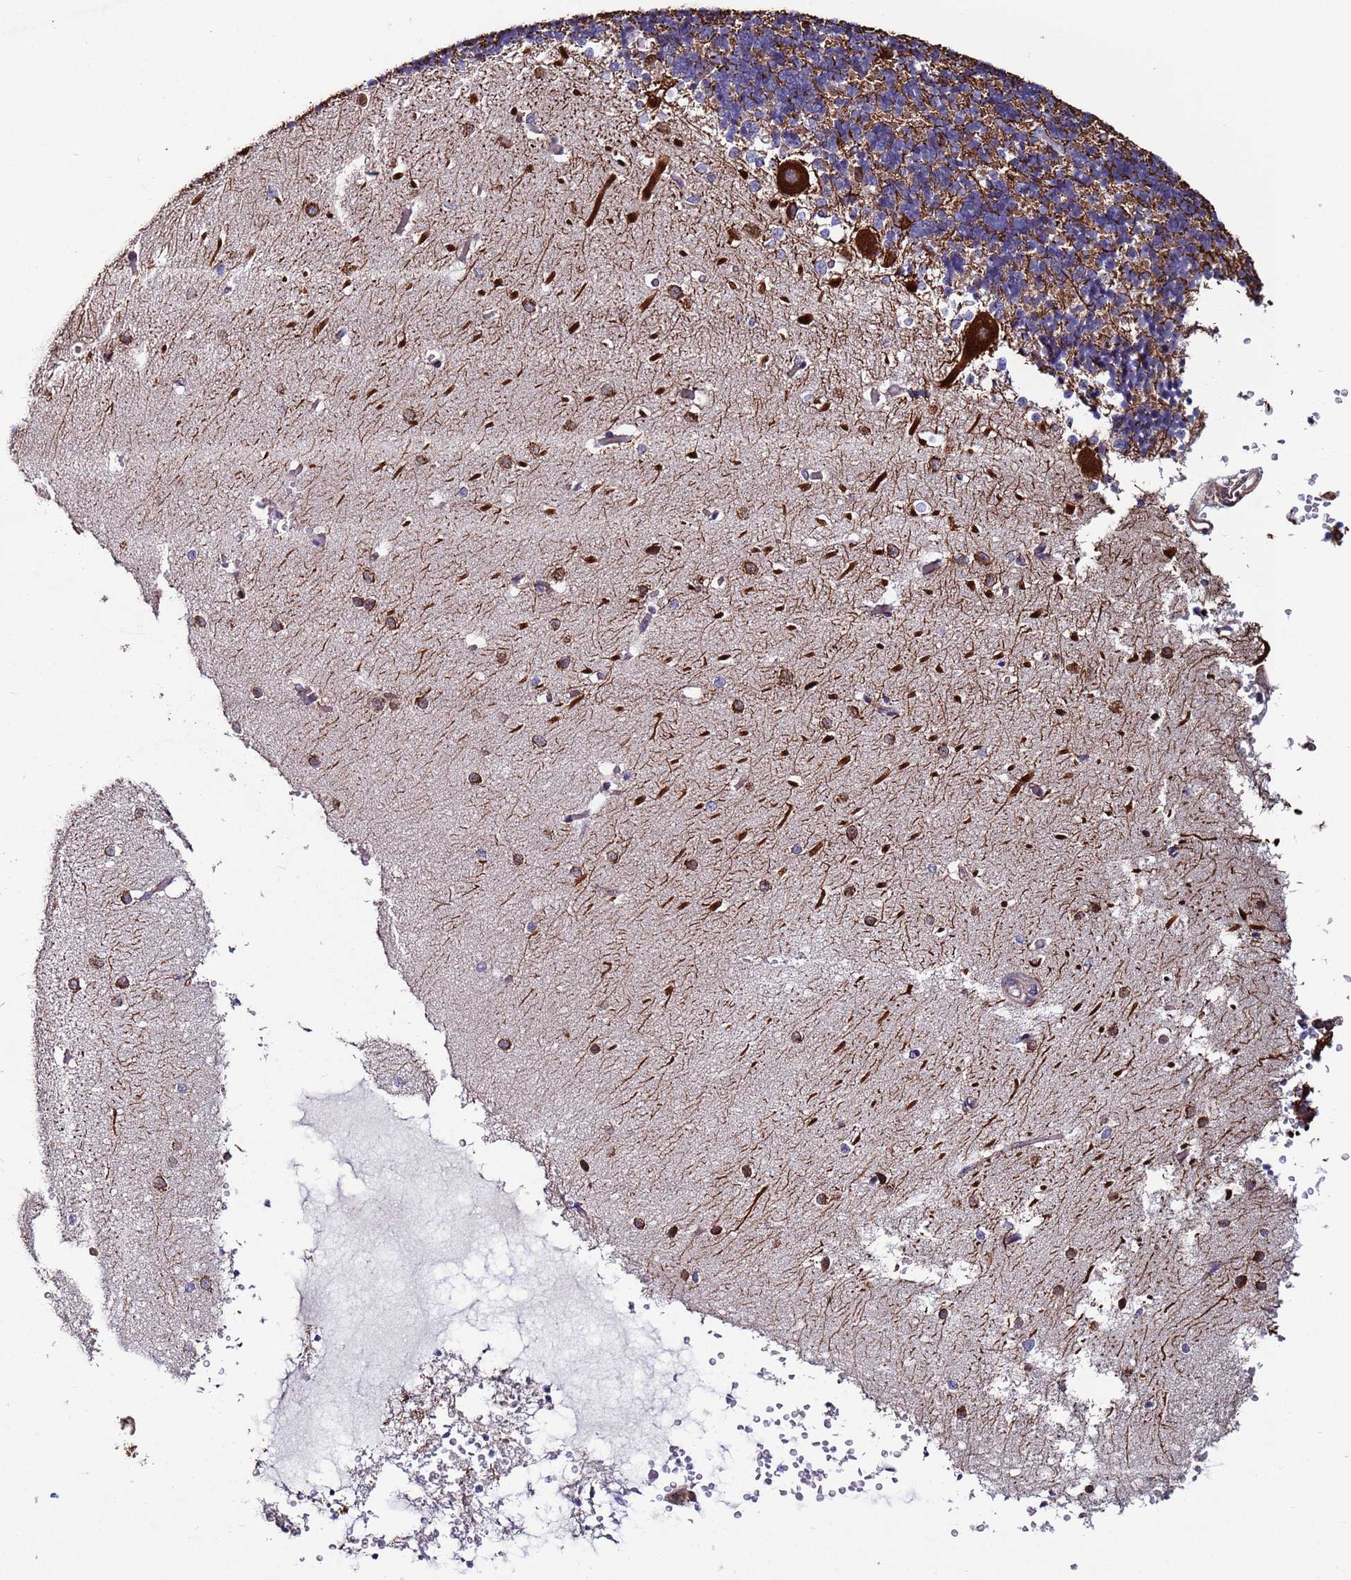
{"staining": {"intensity": "moderate", "quantity": ">75%", "location": "cytoplasmic/membranous"}, "tissue": "cerebellum", "cell_type": "Cells in granular layer", "image_type": "normal", "snomed": [{"axis": "morphology", "description": "Normal tissue, NOS"}, {"axis": "topography", "description": "Cerebellum"}], "caption": "Cerebellum stained with IHC reveals moderate cytoplasmic/membranous positivity in about >75% of cells in granular layer. The staining is performed using DAB brown chromogen to label protein expression. The nuclei are counter-stained blue using hematoxylin.", "gene": "ZBTB39", "patient": {"sex": "male", "age": 37}}